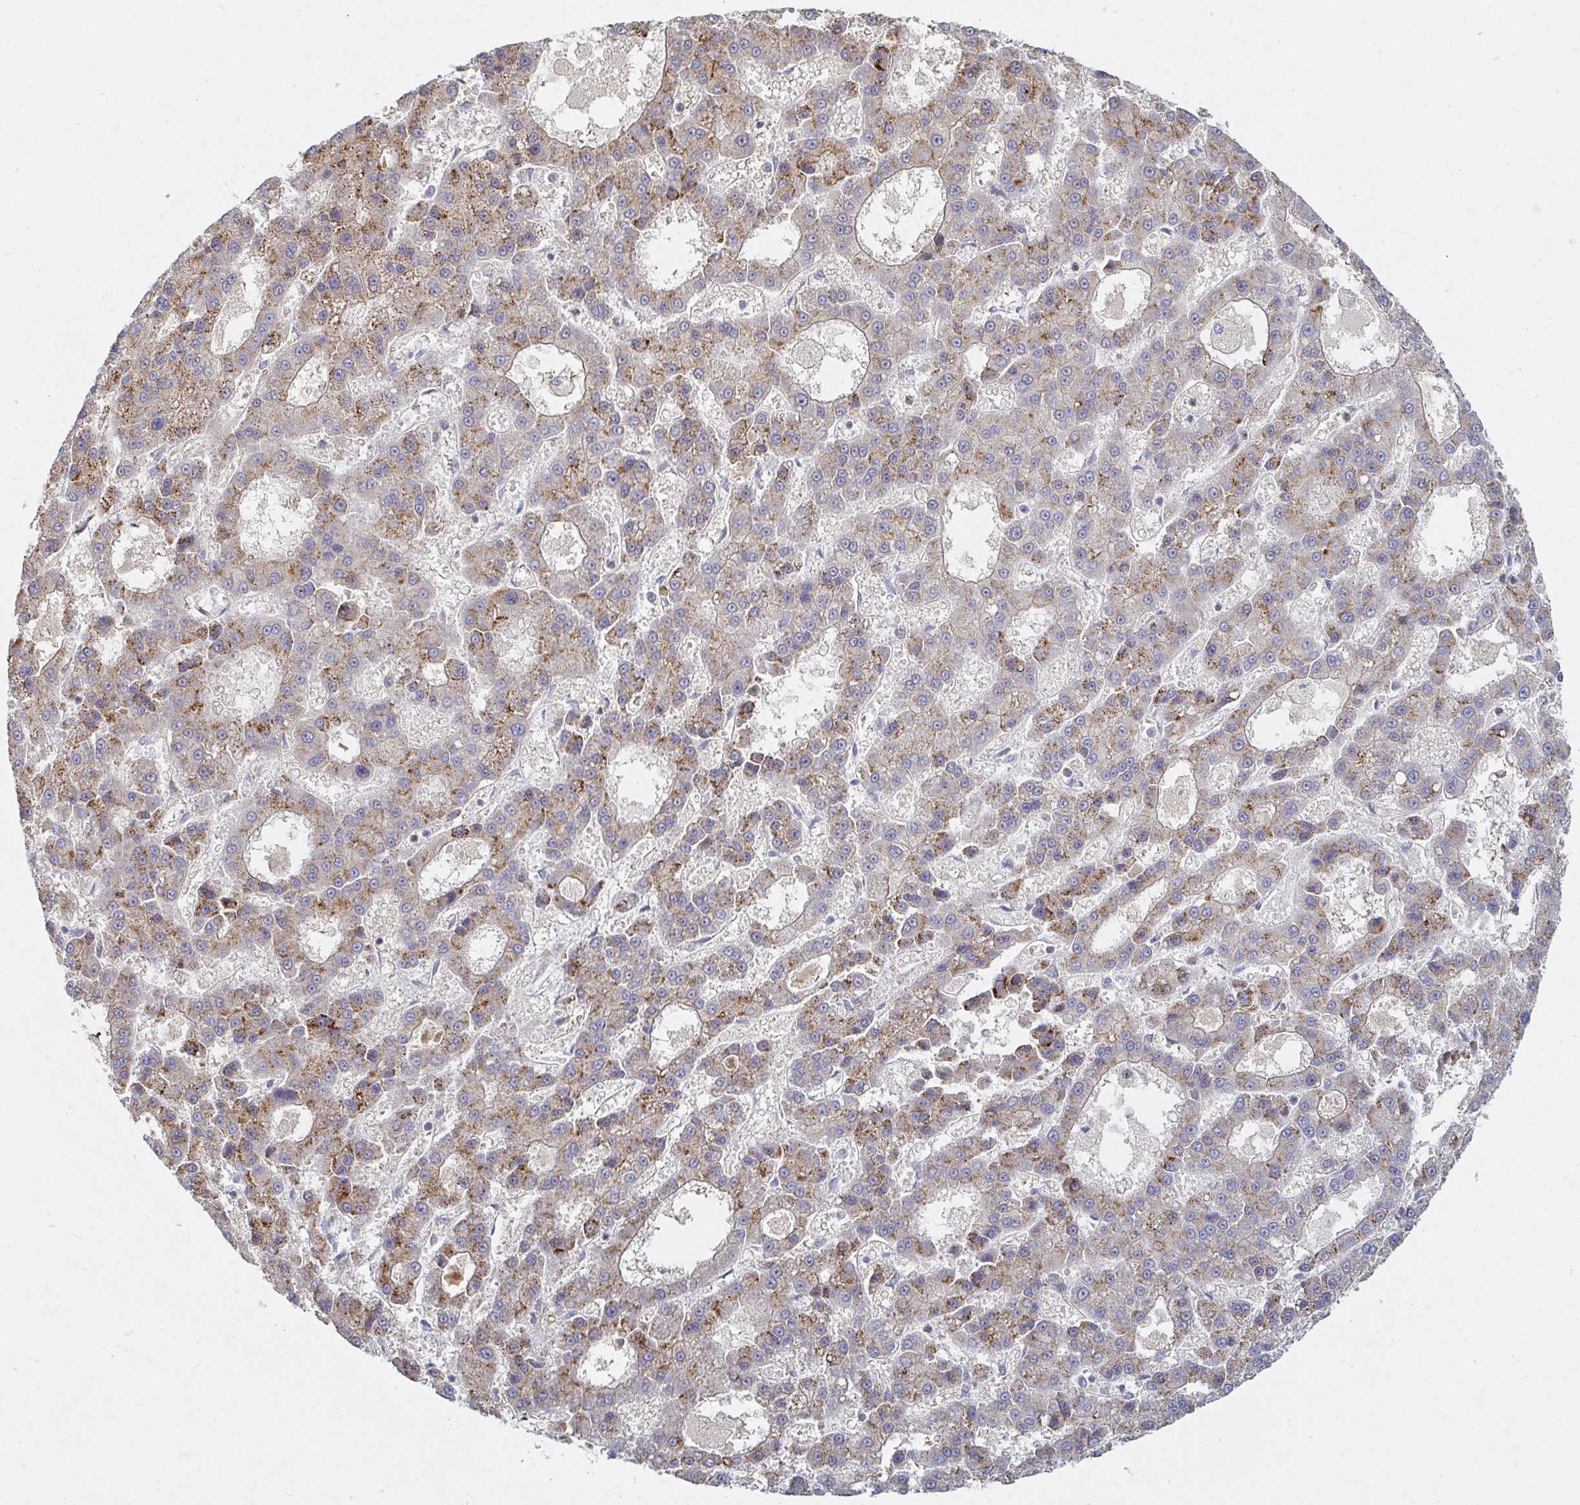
{"staining": {"intensity": "moderate", "quantity": "25%-75%", "location": "cytoplasmic/membranous"}, "tissue": "liver cancer", "cell_type": "Tumor cells", "image_type": "cancer", "snomed": [{"axis": "morphology", "description": "Carcinoma, Hepatocellular, NOS"}, {"axis": "topography", "description": "Liver"}], "caption": "Tumor cells reveal medium levels of moderate cytoplasmic/membranous expression in approximately 25%-75% of cells in human liver cancer (hepatocellular carcinoma).", "gene": "SSH2", "patient": {"sex": "male", "age": 70}}